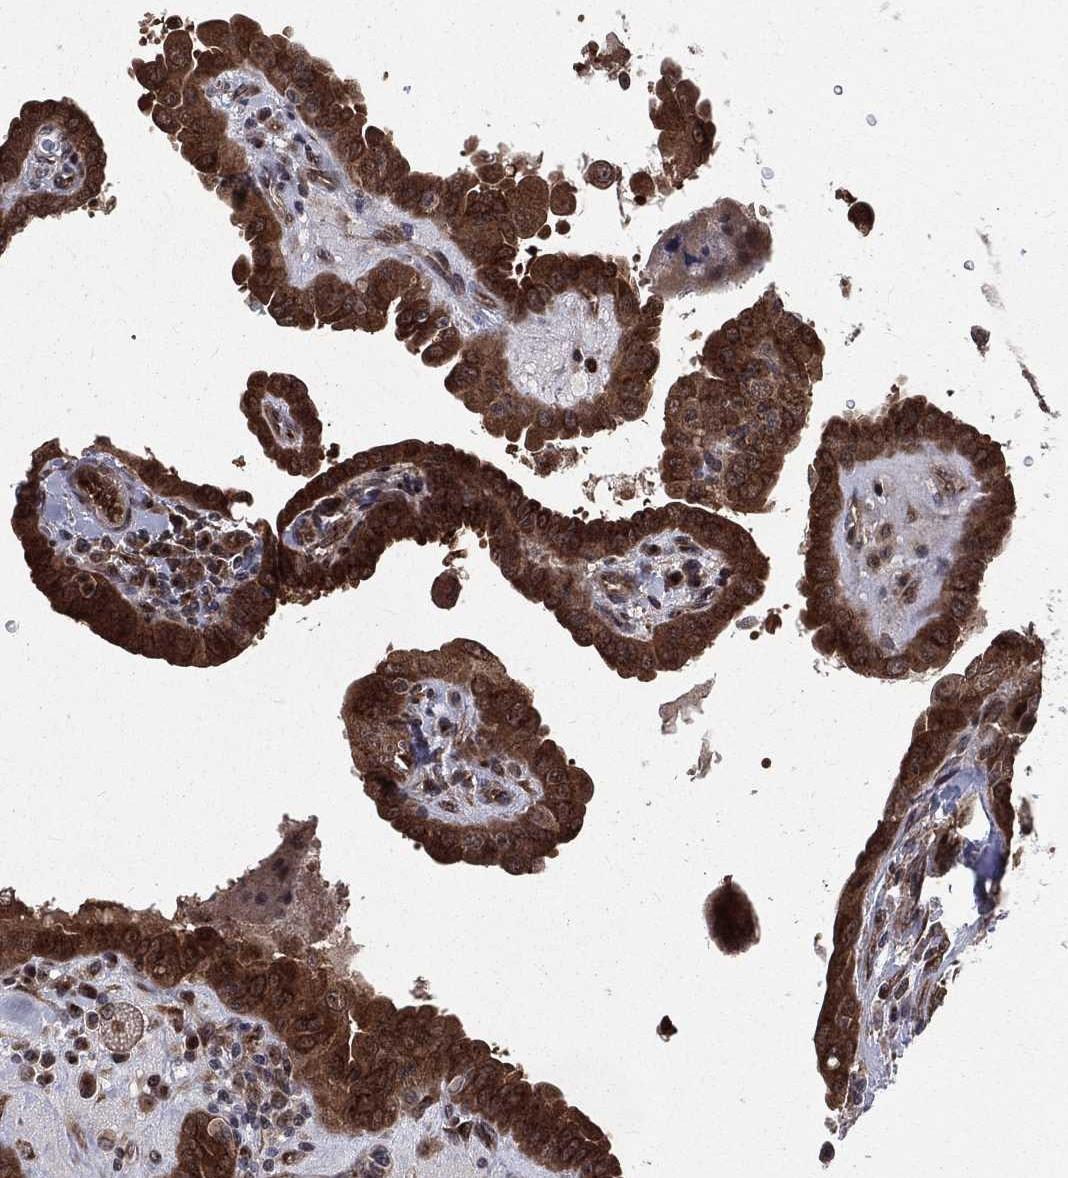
{"staining": {"intensity": "strong", "quantity": ">75%", "location": "cytoplasmic/membranous"}, "tissue": "thyroid cancer", "cell_type": "Tumor cells", "image_type": "cancer", "snomed": [{"axis": "morphology", "description": "Papillary adenocarcinoma, NOS"}, {"axis": "topography", "description": "Thyroid gland"}], "caption": "Tumor cells display strong cytoplasmic/membranous staining in approximately >75% of cells in thyroid papillary adenocarcinoma.", "gene": "ARL3", "patient": {"sex": "female", "age": 37}}